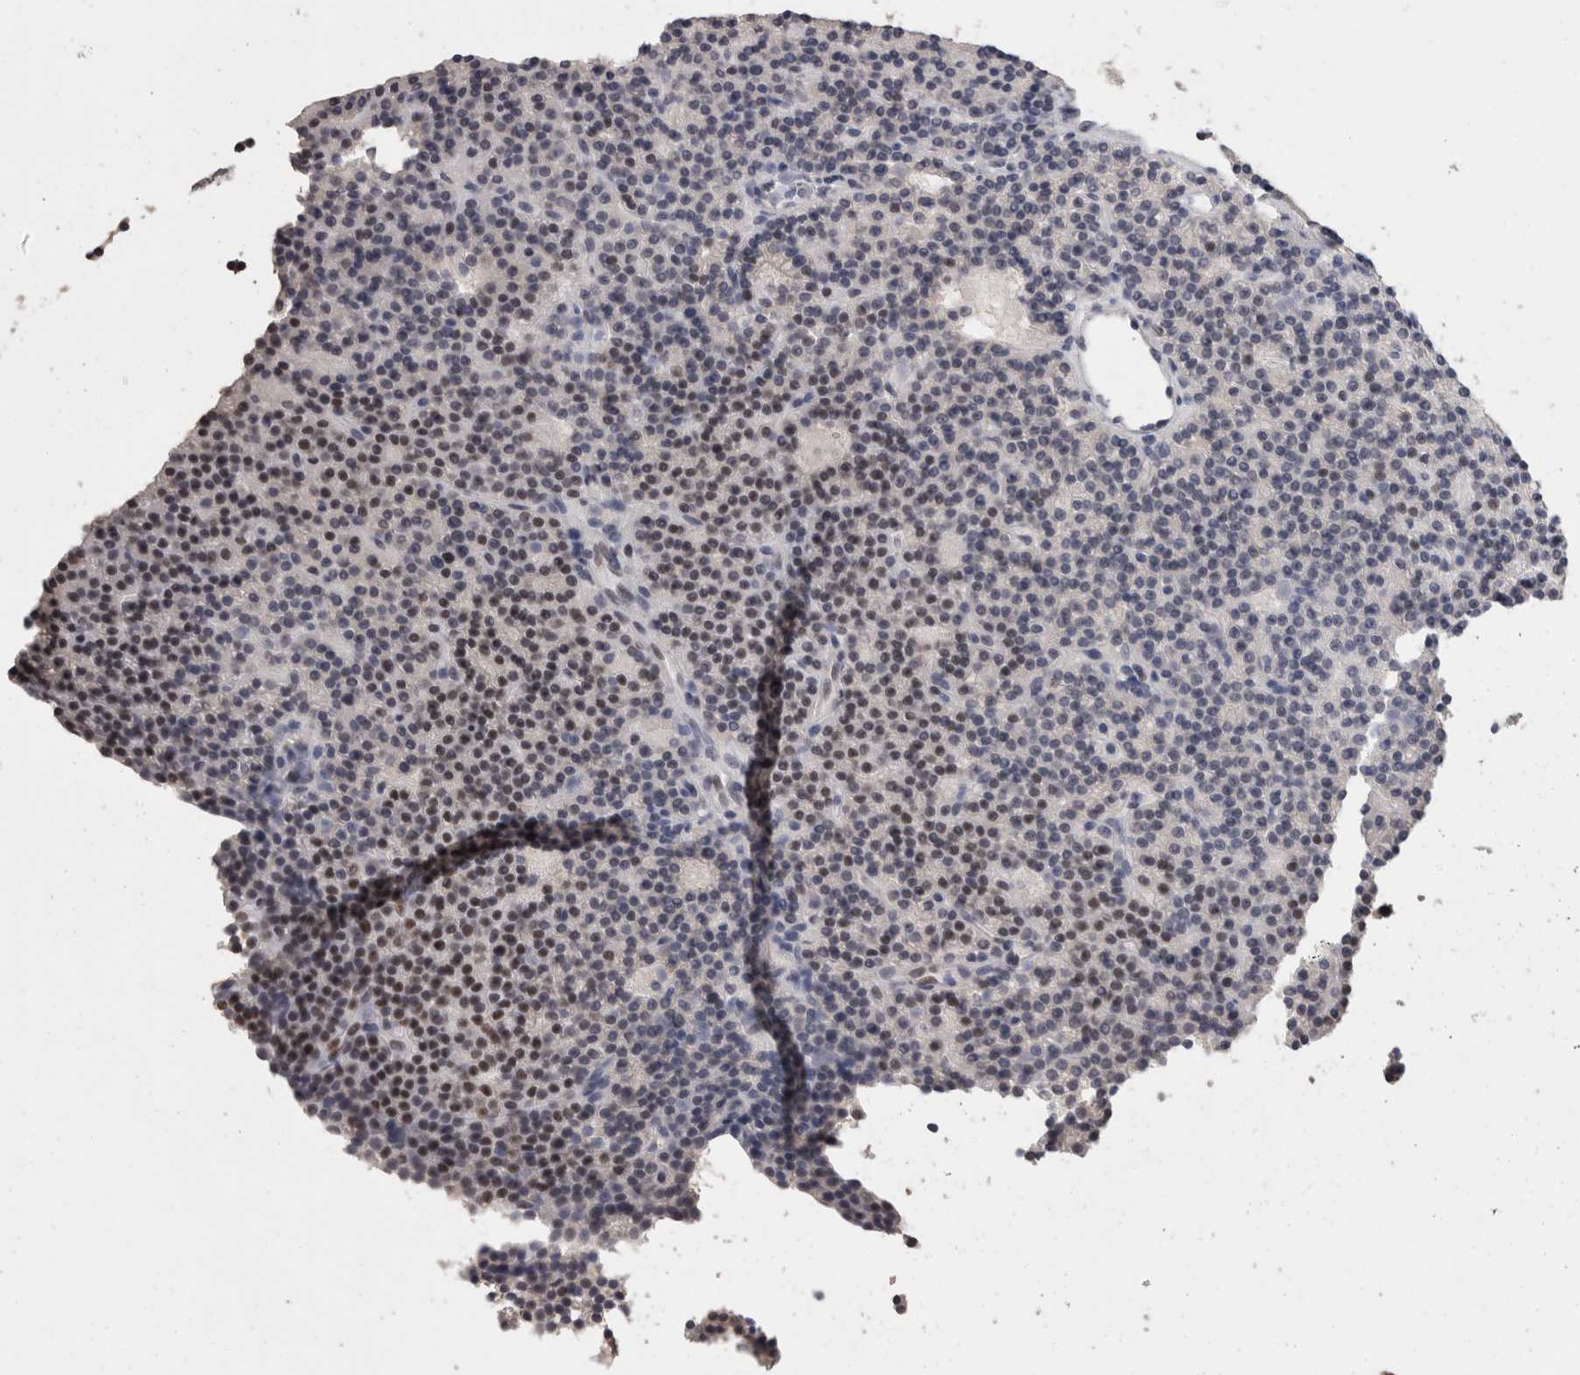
{"staining": {"intensity": "moderate", "quantity": "<25%", "location": "nuclear"}, "tissue": "parathyroid gland", "cell_type": "Glandular cells", "image_type": "normal", "snomed": [{"axis": "morphology", "description": "Normal tissue, NOS"}, {"axis": "topography", "description": "Parathyroid gland"}], "caption": "Parathyroid gland stained for a protein exhibits moderate nuclear positivity in glandular cells. The protein is shown in brown color, while the nuclei are stained blue.", "gene": "DDX17", "patient": {"sex": "male", "age": 75}}